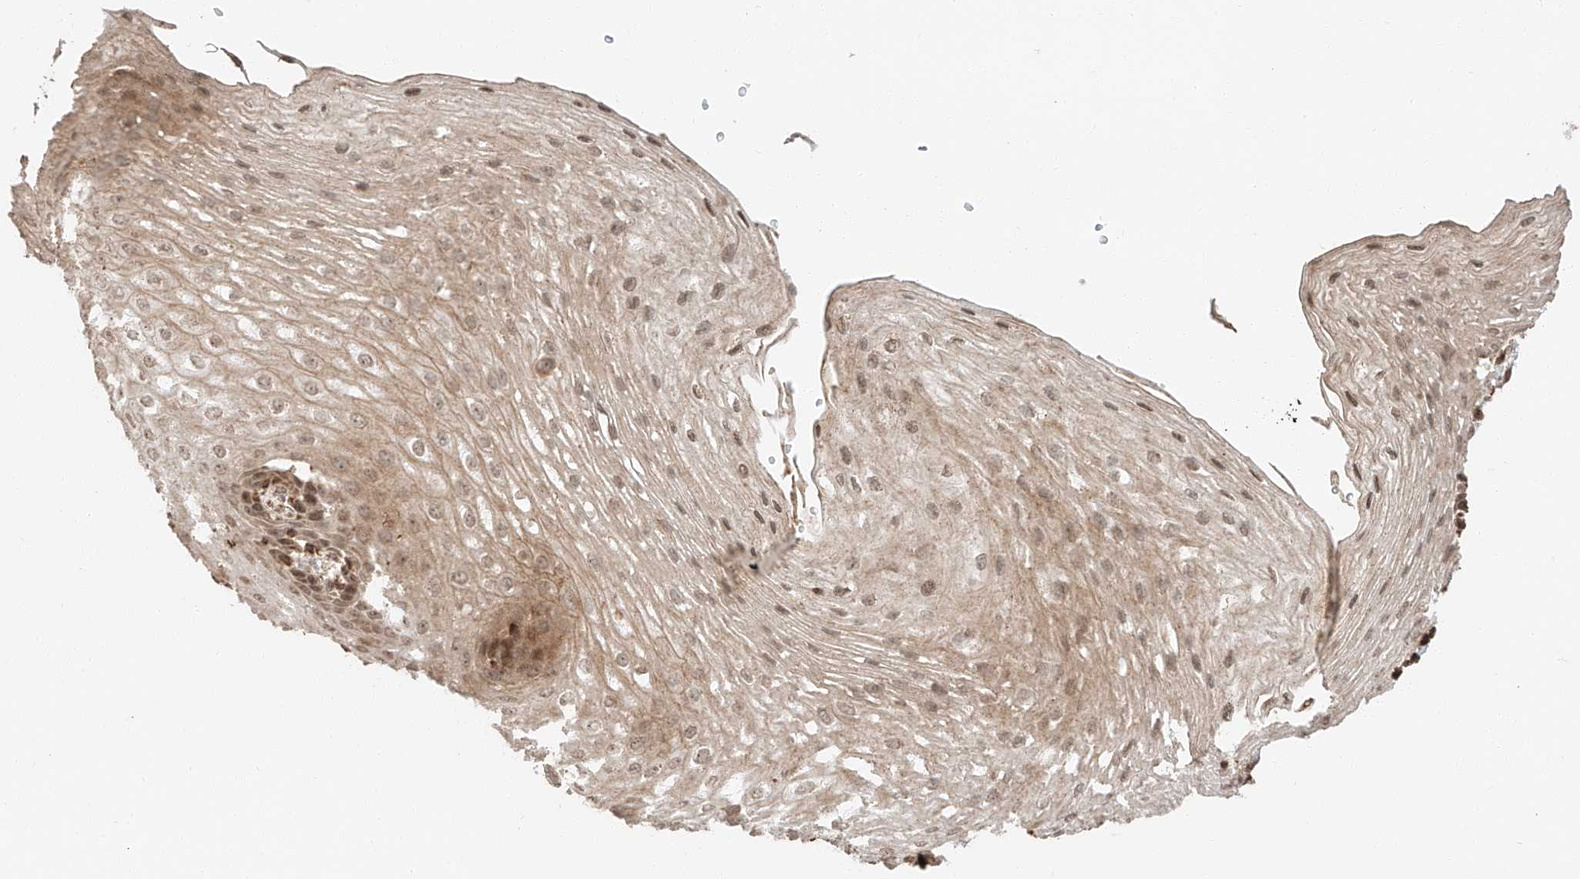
{"staining": {"intensity": "moderate", "quantity": "25%-75%", "location": "cytoplasmic/membranous,nuclear"}, "tissue": "esophagus", "cell_type": "Squamous epithelial cells", "image_type": "normal", "snomed": [{"axis": "morphology", "description": "Normal tissue, NOS"}, {"axis": "topography", "description": "Esophagus"}], "caption": "Immunohistochemistry of unremarkable human esophagus shows medium levels of moderate cytoplasmic/membranous,nuclear expression in about 25%-75% of squamous epithelial cells. (DAB (3,3'-diaminobenzidine) IHC, brown staining for protein, blue staining for nuclei).", "gene": "ARHGAP33", "patient": {"sex": "female", "age": 66}}